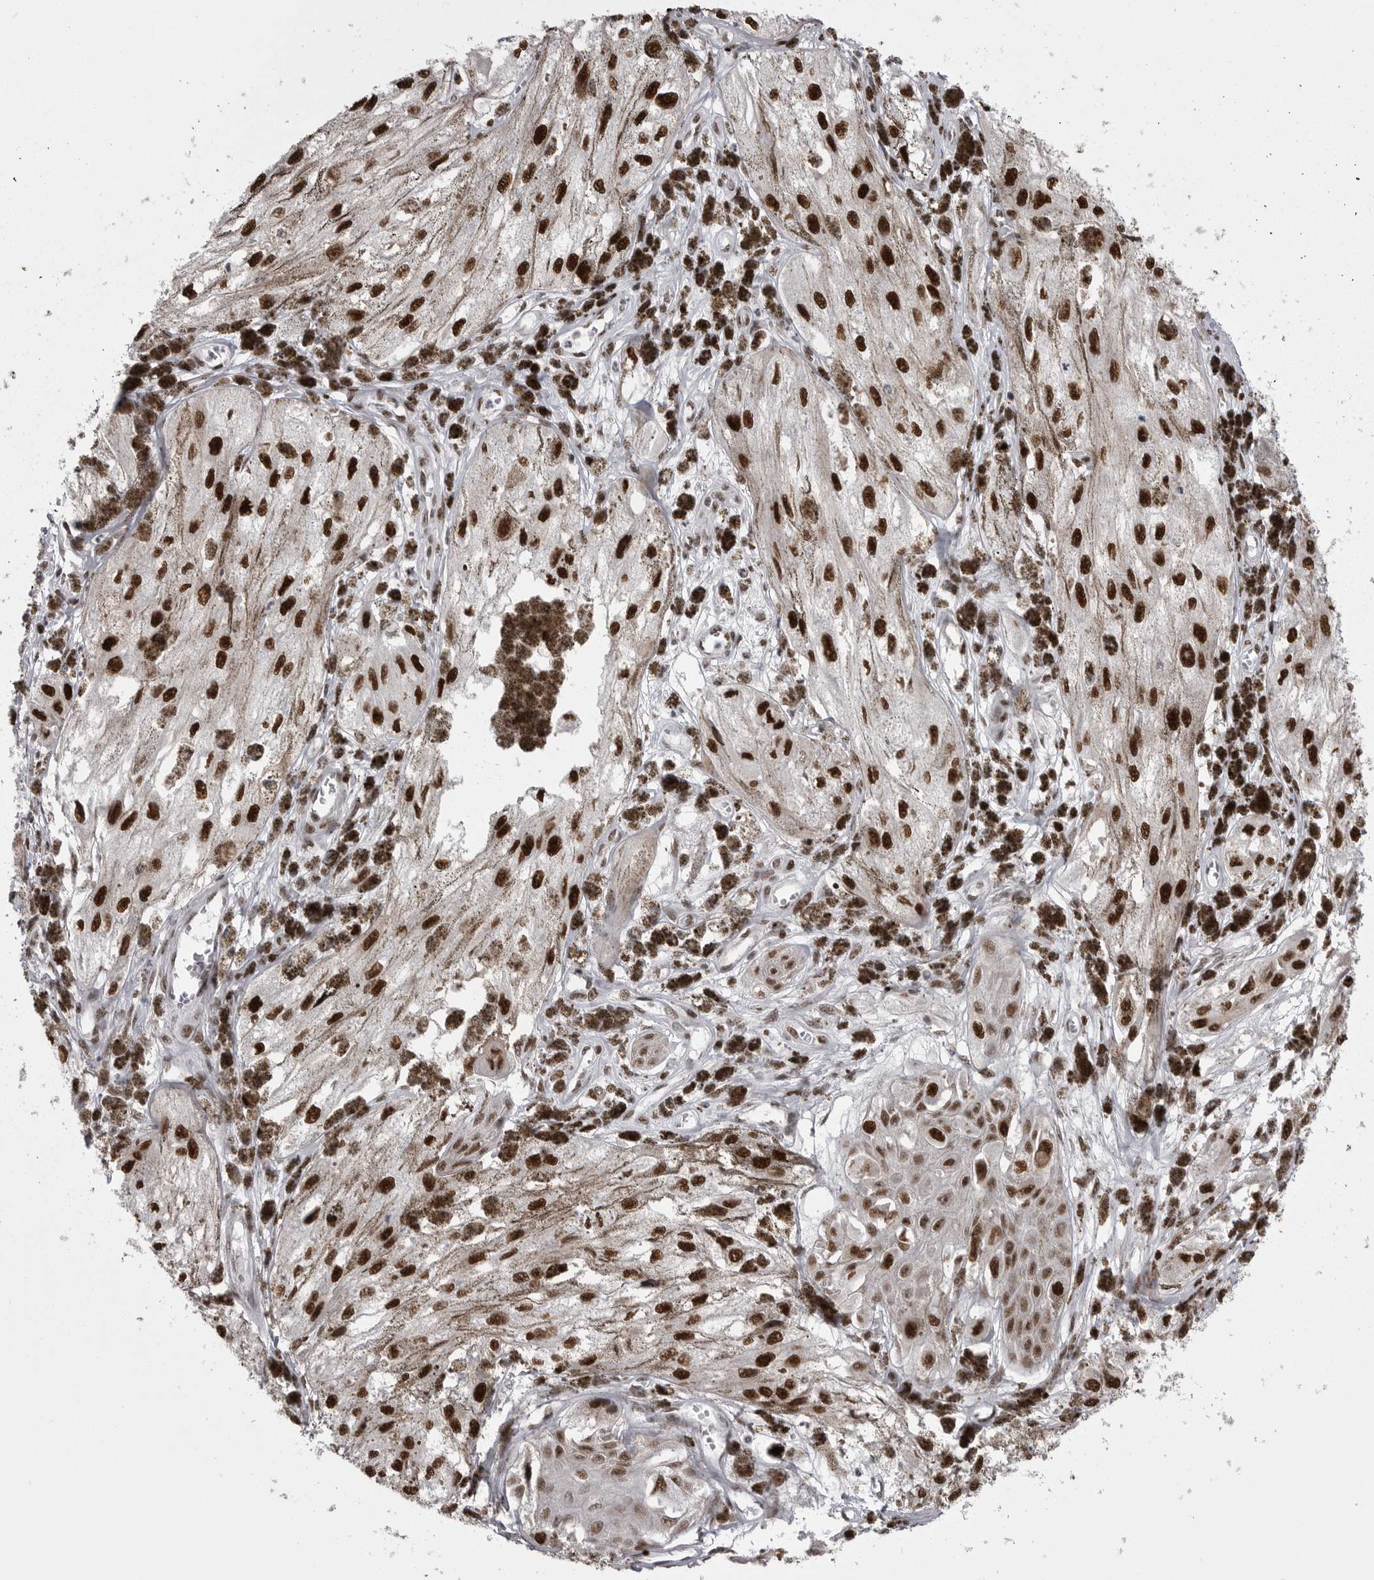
{"staining": {"intensity": "strong", "quantity": ">75%", "location": "nuclear"}, "tissue": "melanoma", "cell_type": "Tumor cells", "image_type": "cancer", "snomed": [{"axis": "morphology", "description": "Malignant melanoma, NOS"}, {"axis": "topography", "description": "Skin"}], "caption": "Immunohistochemistry (IHC) histopathology image of melanoma stained for a protein (brown), which displays high levels of strong nuclear positivity in approximately >75% of tumor cells.", "gene": "MEPCE", "patient": {"sex": "male", "age": 88}}